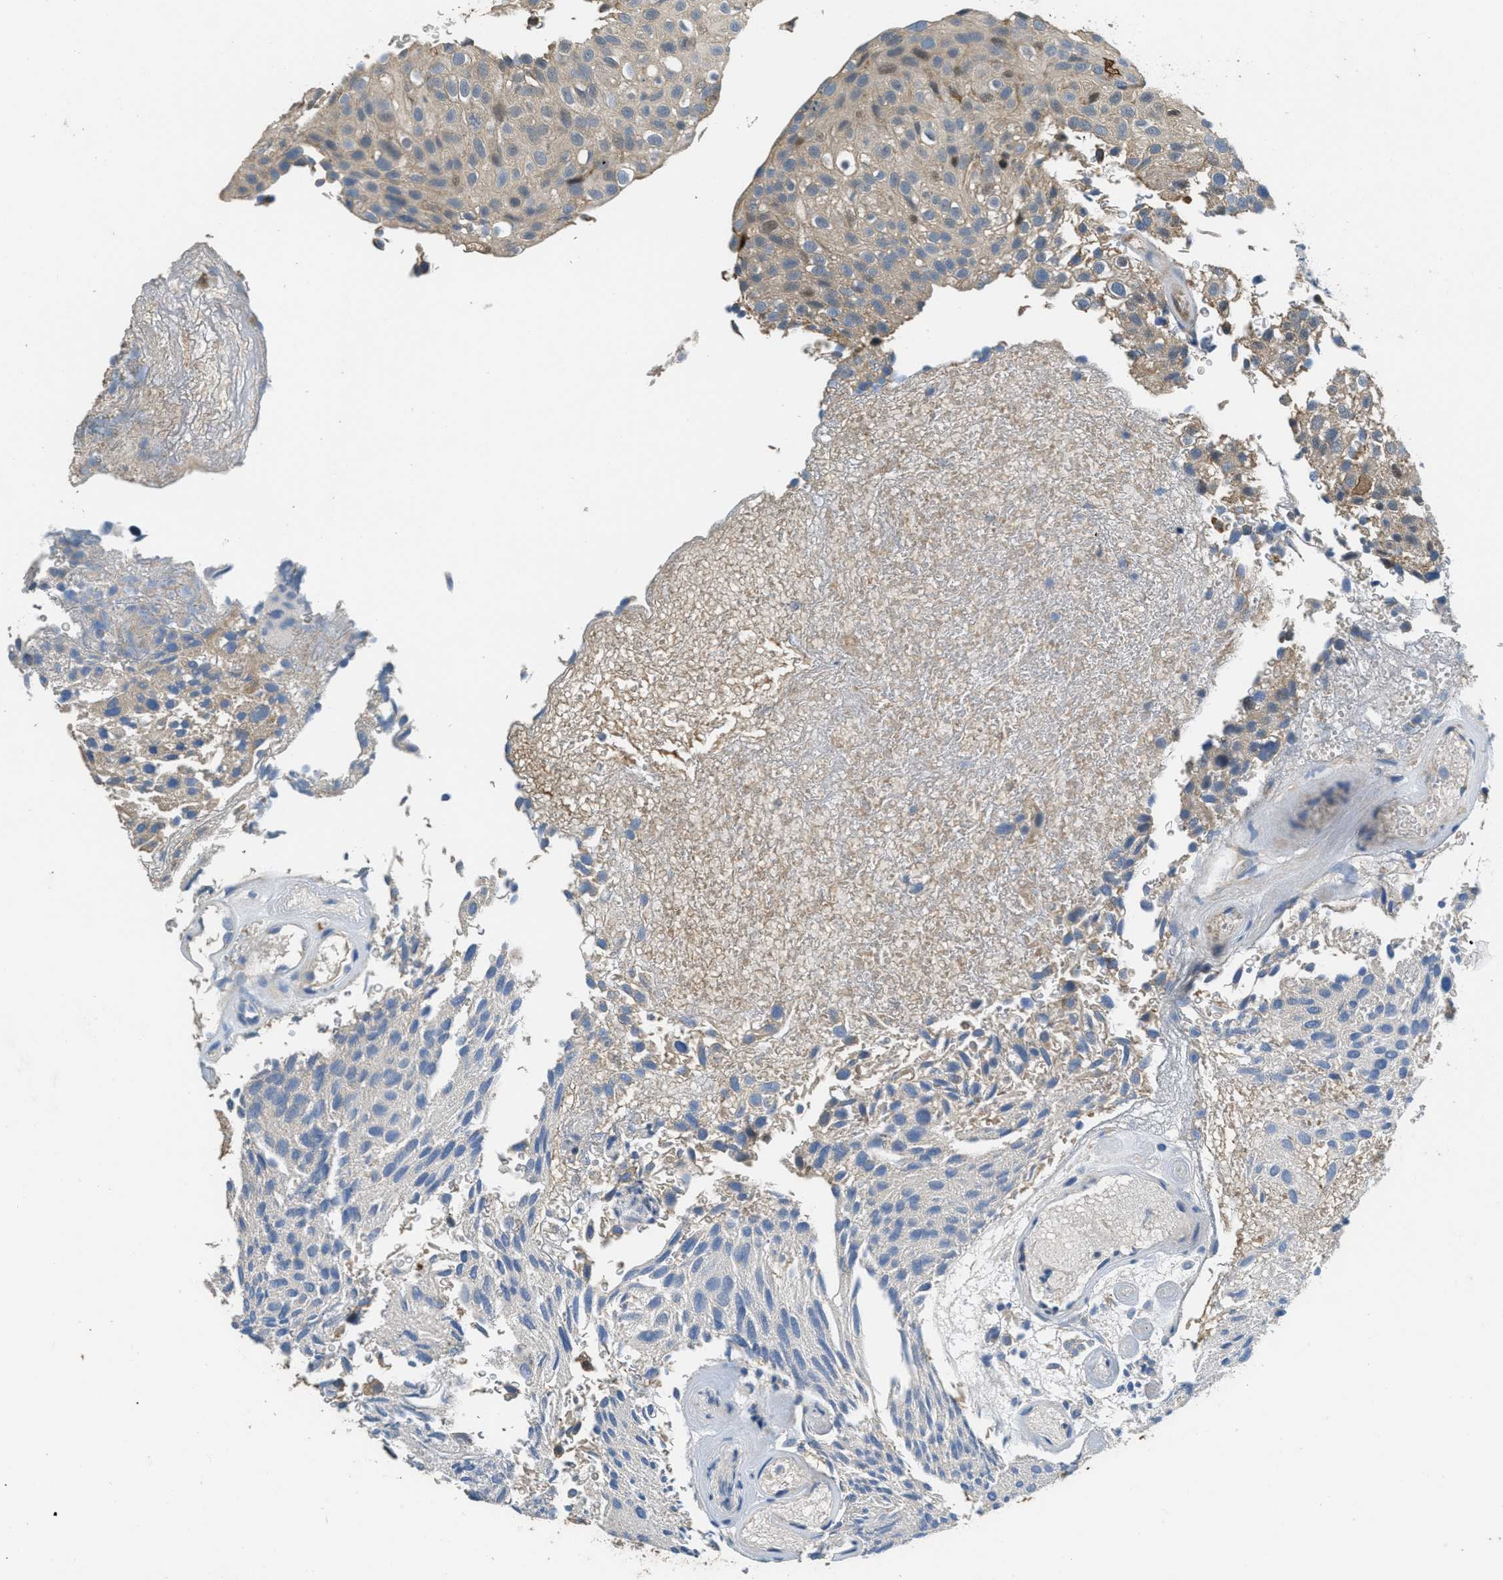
{"staining": {"intensity": "weak", "quantity": ">75%", "location": "cytoplasmic/membranous,nuclear"}, "tissue": "urothelial cancer", "cell_type": "Tumor cells", "image_type": "cancer", "snomed": [{"axis": "morphology", "description": "Urothelial carcinoma, Low grade"}, {"axis": "topography", "description": "Urinary bladder"}], "caption": "Immunohistochemical staining of human low-grade urothelial carcinoma shows low levels of weak cytoplasmic/membranous and nuclear protein staining in about >75% of tumor cells.", "gene": "NAT1", "patient": {"sex": "male", "age": 78}}